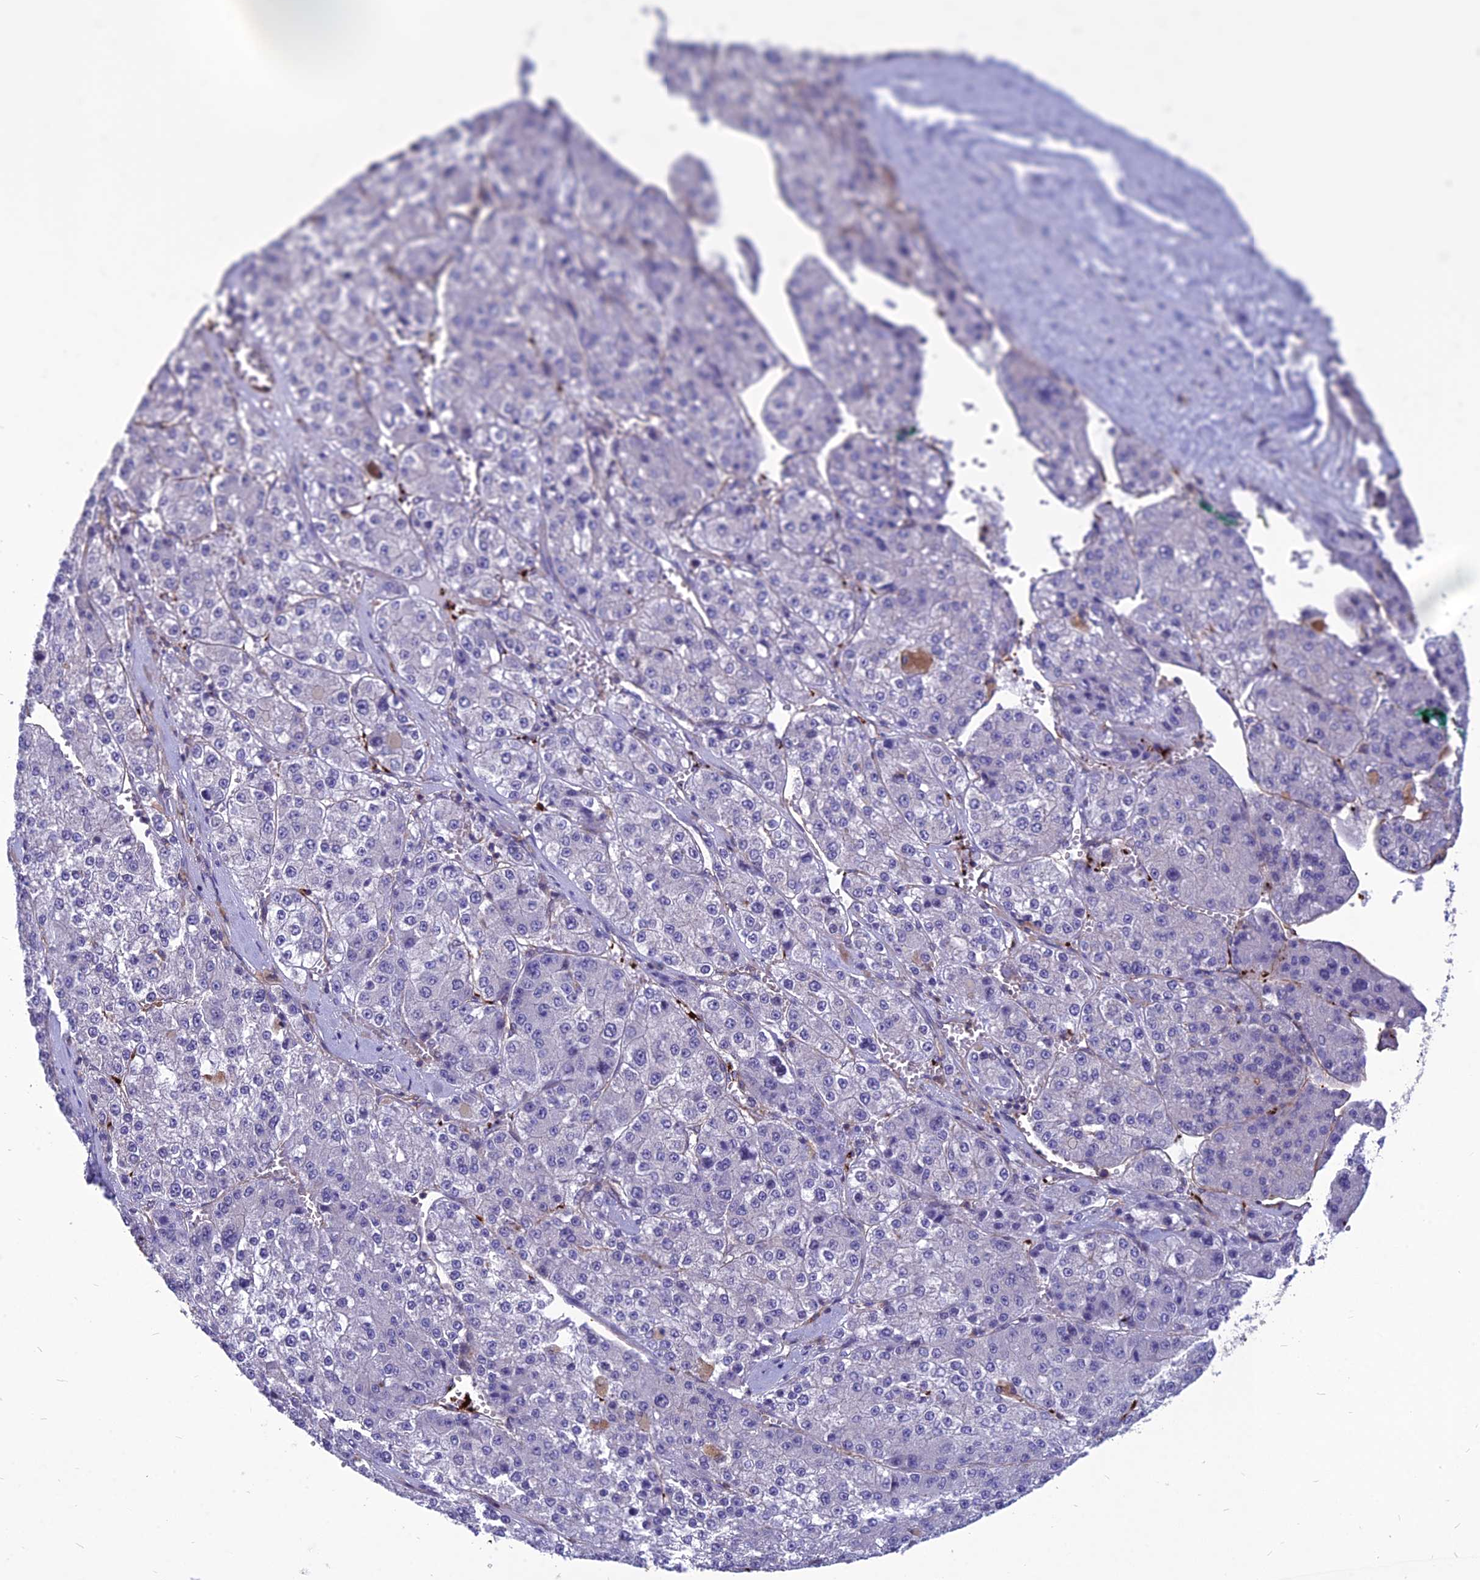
{"staining": {"intensity": "negative", "quantity": "none", "location": "none"}, "tissue": "liver cancer", "cell_type": "Tumor cells", "image_type": "cancer", "snomed": [{"axis": "morphology", "description": "Carcinoma, Hepatocellular, NOS"}, {"axis": "topography", "description": "Liver"}], "caption": "Human hepatocellular carcinoma (liver) stained for a protein using immunohistochemistry displays no positivity in tumor cells.", "gene": "PSMD11", "patient": {"sex": "female", "age": 73}}